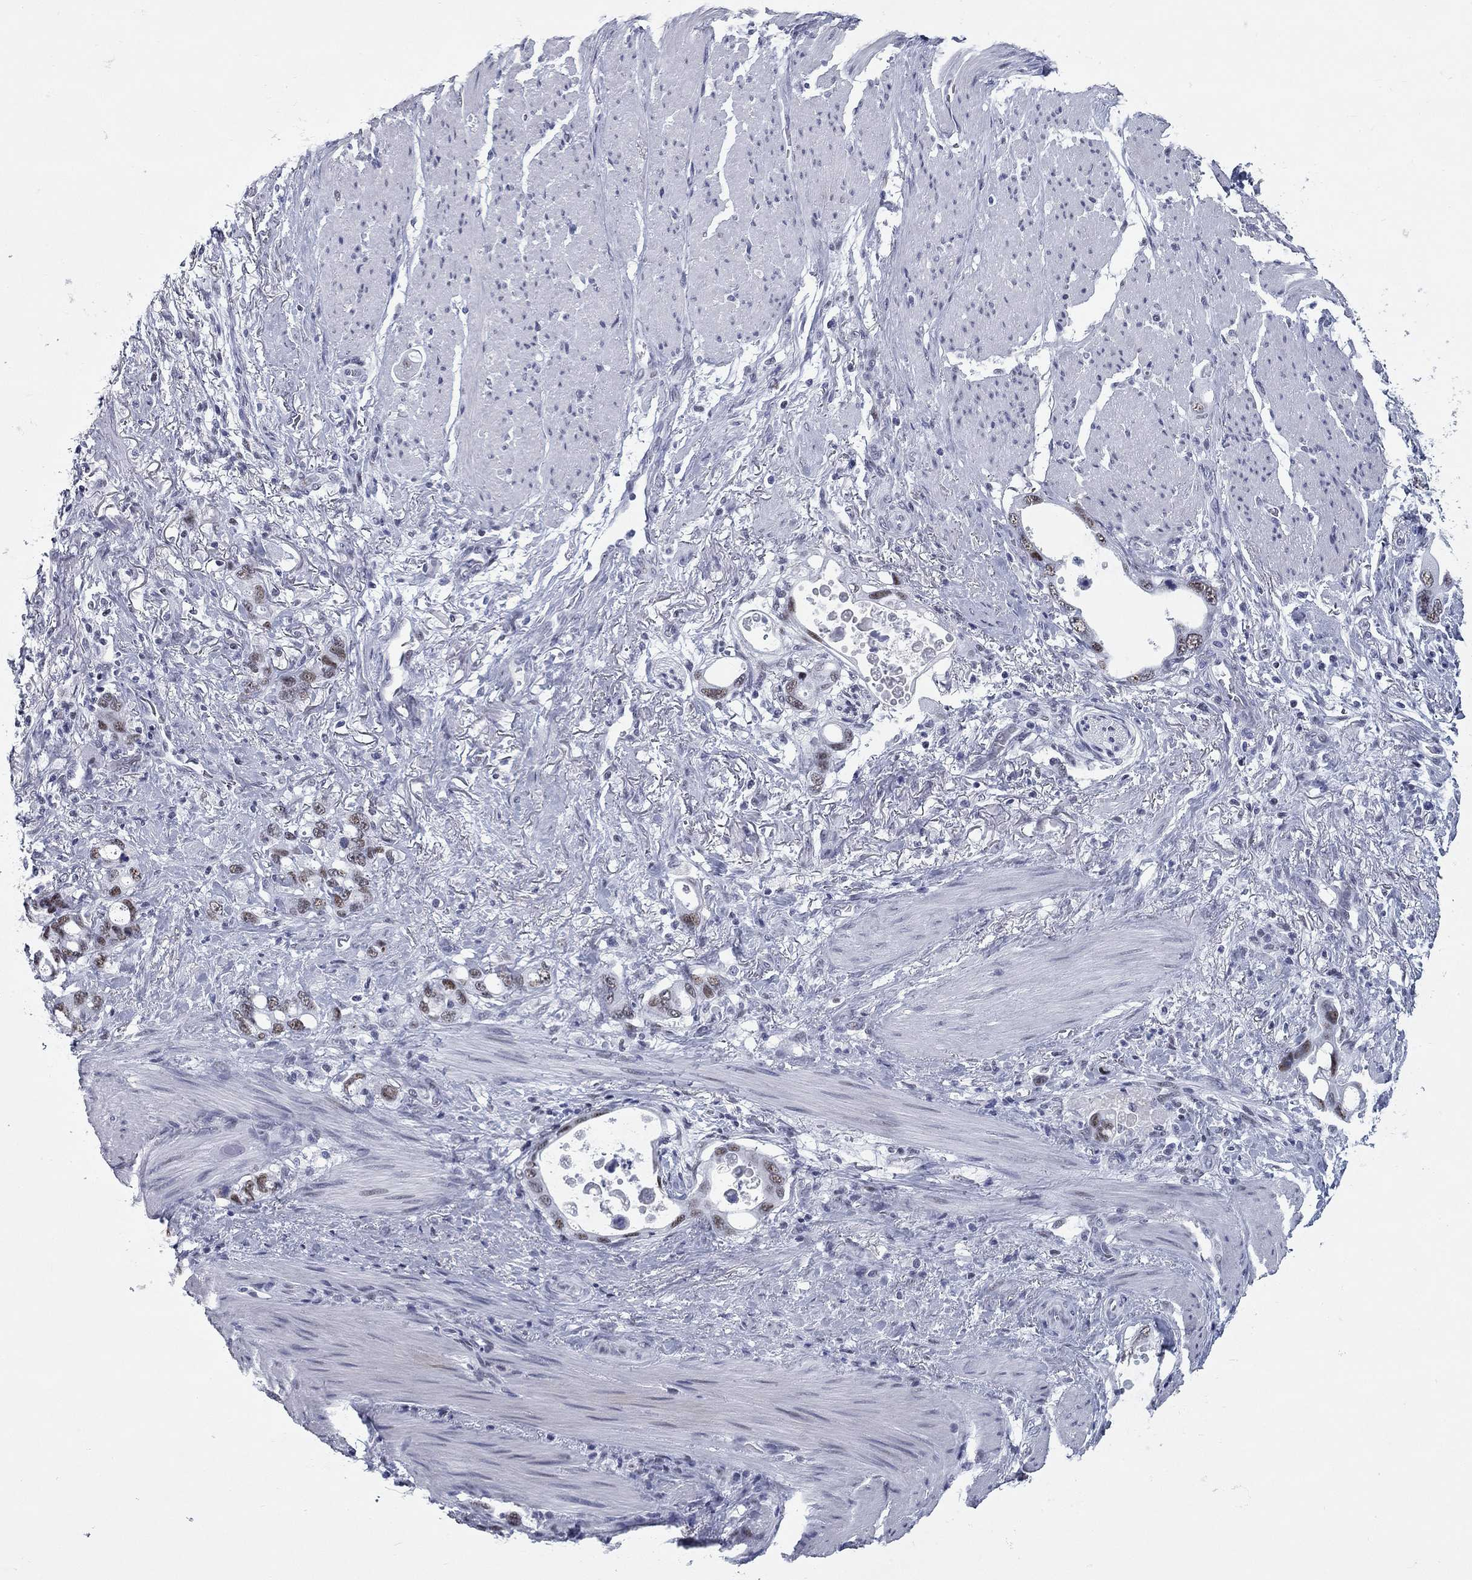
{"staining": {"intensity": "moderate", "quantity": "<25%", "location": "nuclear"}, "tissue": "stomach cancer", "cell_type": "Tumor cells", "image_type": "cancer", "snomed": [{"axis": "morphology", "description": "Adenocarcinoma, NOS"}, {"axis": "topography", "description": "Stomach, upper"}], "caption": "There is low levels of moderate nuclear positivity in tumor cells of stomach cancer, as demonstrated by immunohistochemical staining (brown color).", "gene": "ASF1B", "patient": {"sex": "male", "age": 74}}